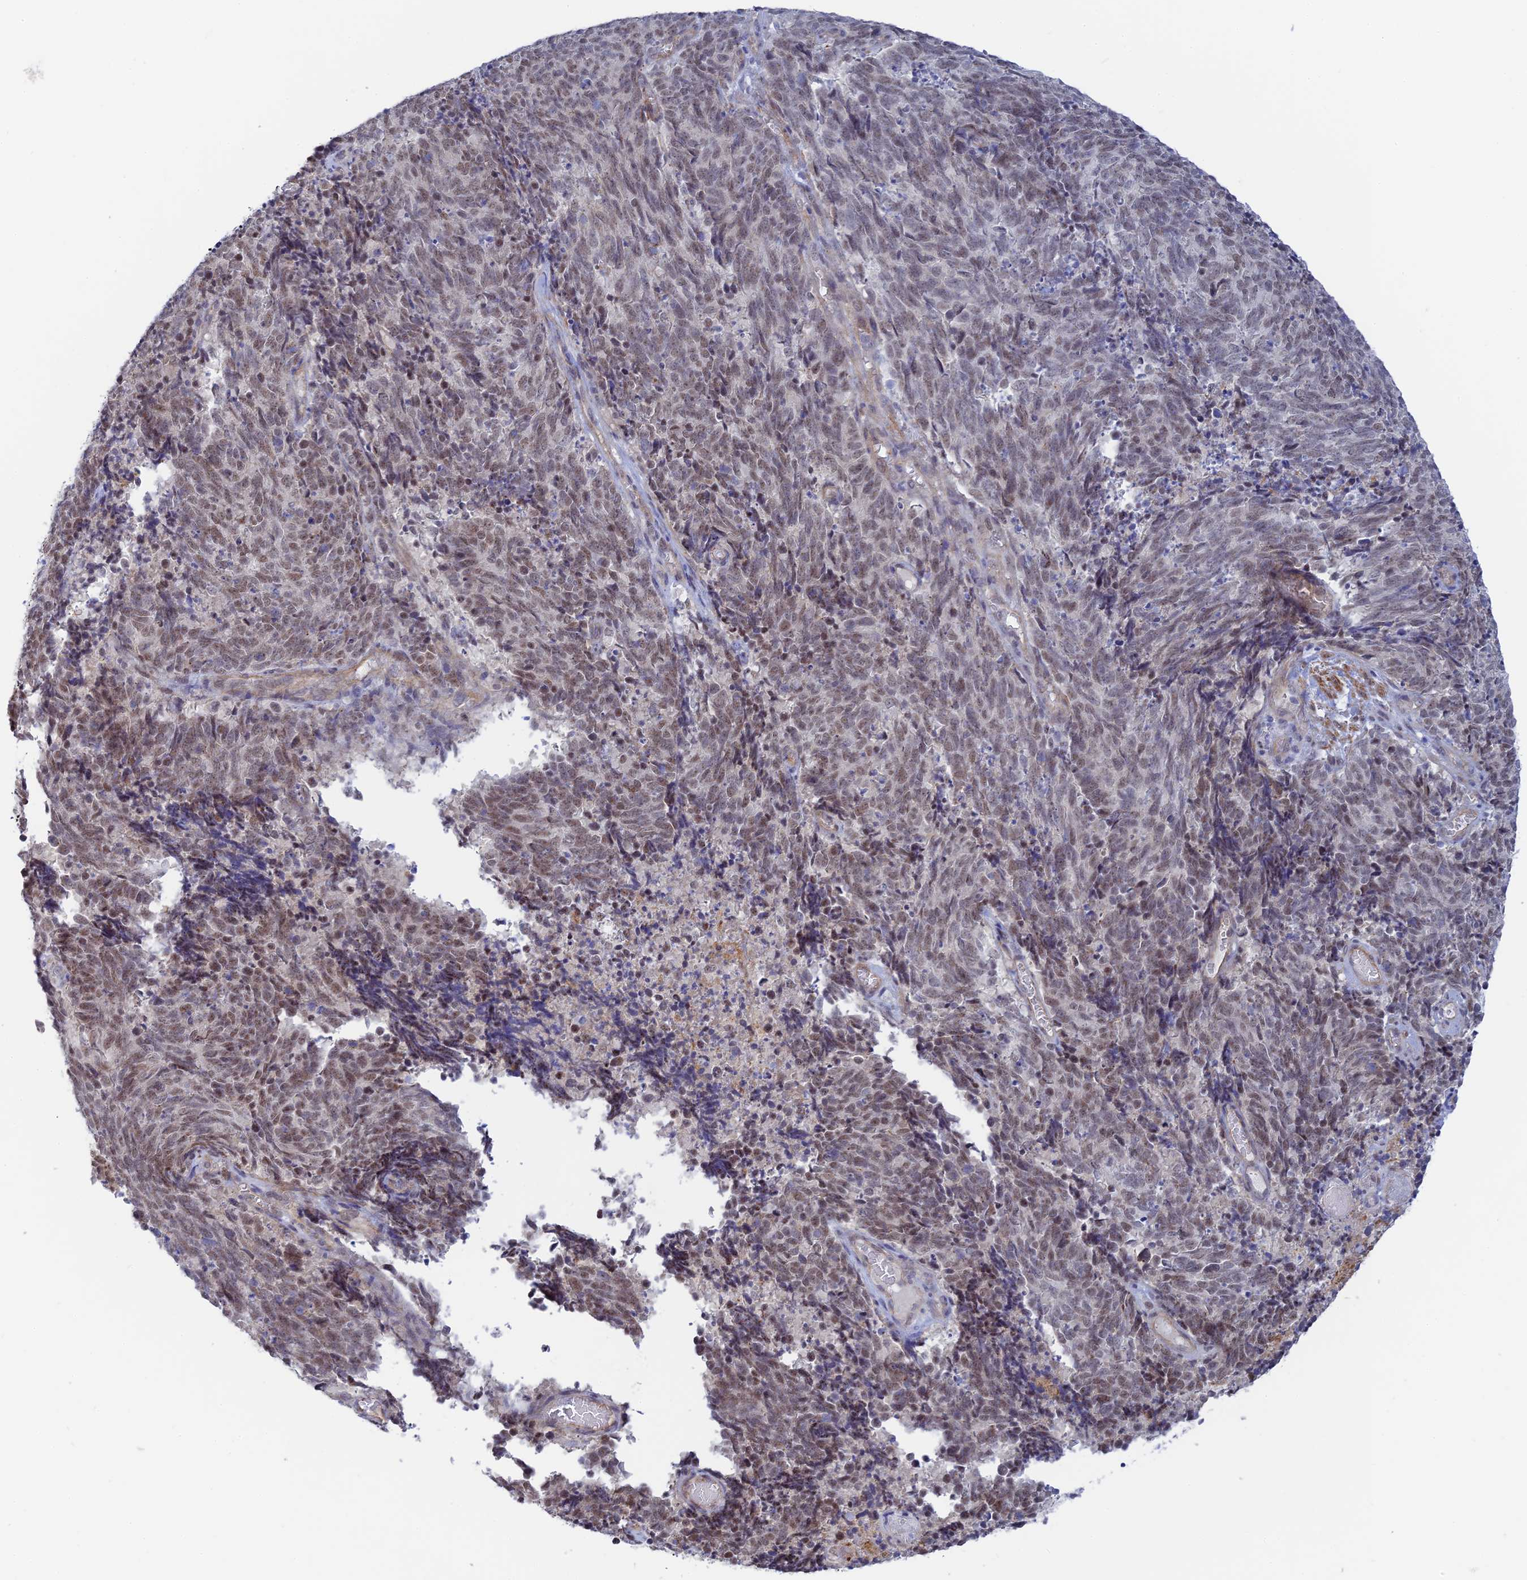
{"staining": {"intensity": "weak", "quantity": ">75%", "location": "nuclear"}, "tissue": "cervical cancer", "cell_type": "Tumor cells", "image_type": "cancer", "snomed": [{"axis": "morphology", "description": "Squamous cell carcinoma, NOS"}, {"axis": "topography", "description": "Cervix"}], "caption": "Immunohistochemistry (IHC) staining of cervical cancer, which demonstrates low levels of weak nuclear positivity in about >75% of tumor cells indicating weak nuclear protein positivity. The staining was performed using DAB (3,3'-diaminobenzidine) (brown) for protein detection and nuclei were counterstained in hematoxylin (blue).", "gene": "CFAP92", "patient": {"sex": "female", "age": 29}}